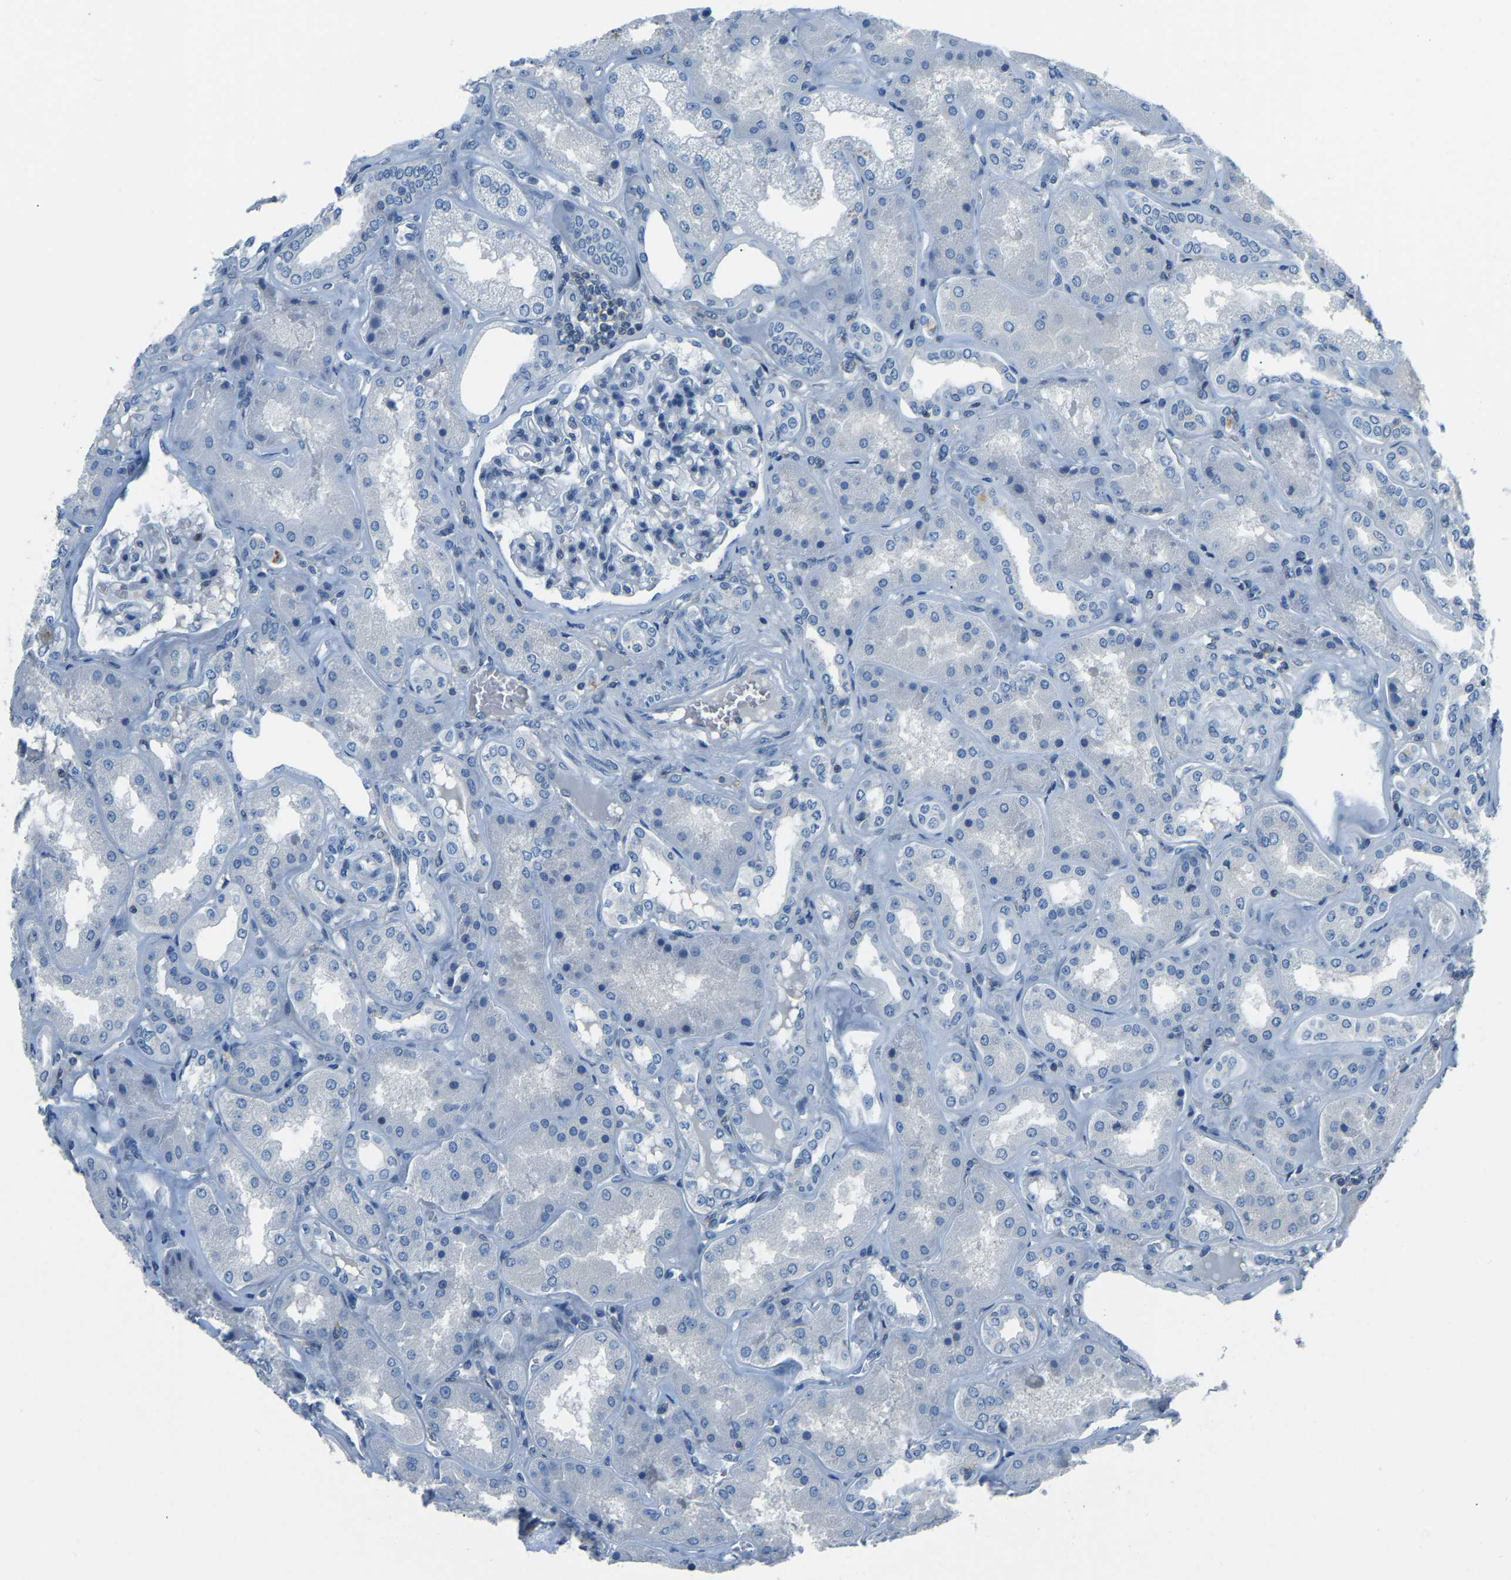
{"staining": {"intensity": "negative", "quantity": "none", "location": "none"}, "tissue": "kidney", "cell_type": "Cells in glomeruli", "image_type": "normal", "snomed": [{"axis": "morphology", "description": "Normal tissue, NOS"}, {"axis": "topography", "description": "Kidney"}], "caption": "High power microscopy image of an immunohistochemistry (IHC) micrograph of unremarkable kidney, revealing no significant staining in cells in glomeruli.", "gene": "XIRP1", "patient": {"sex": "female", "age": 56}}